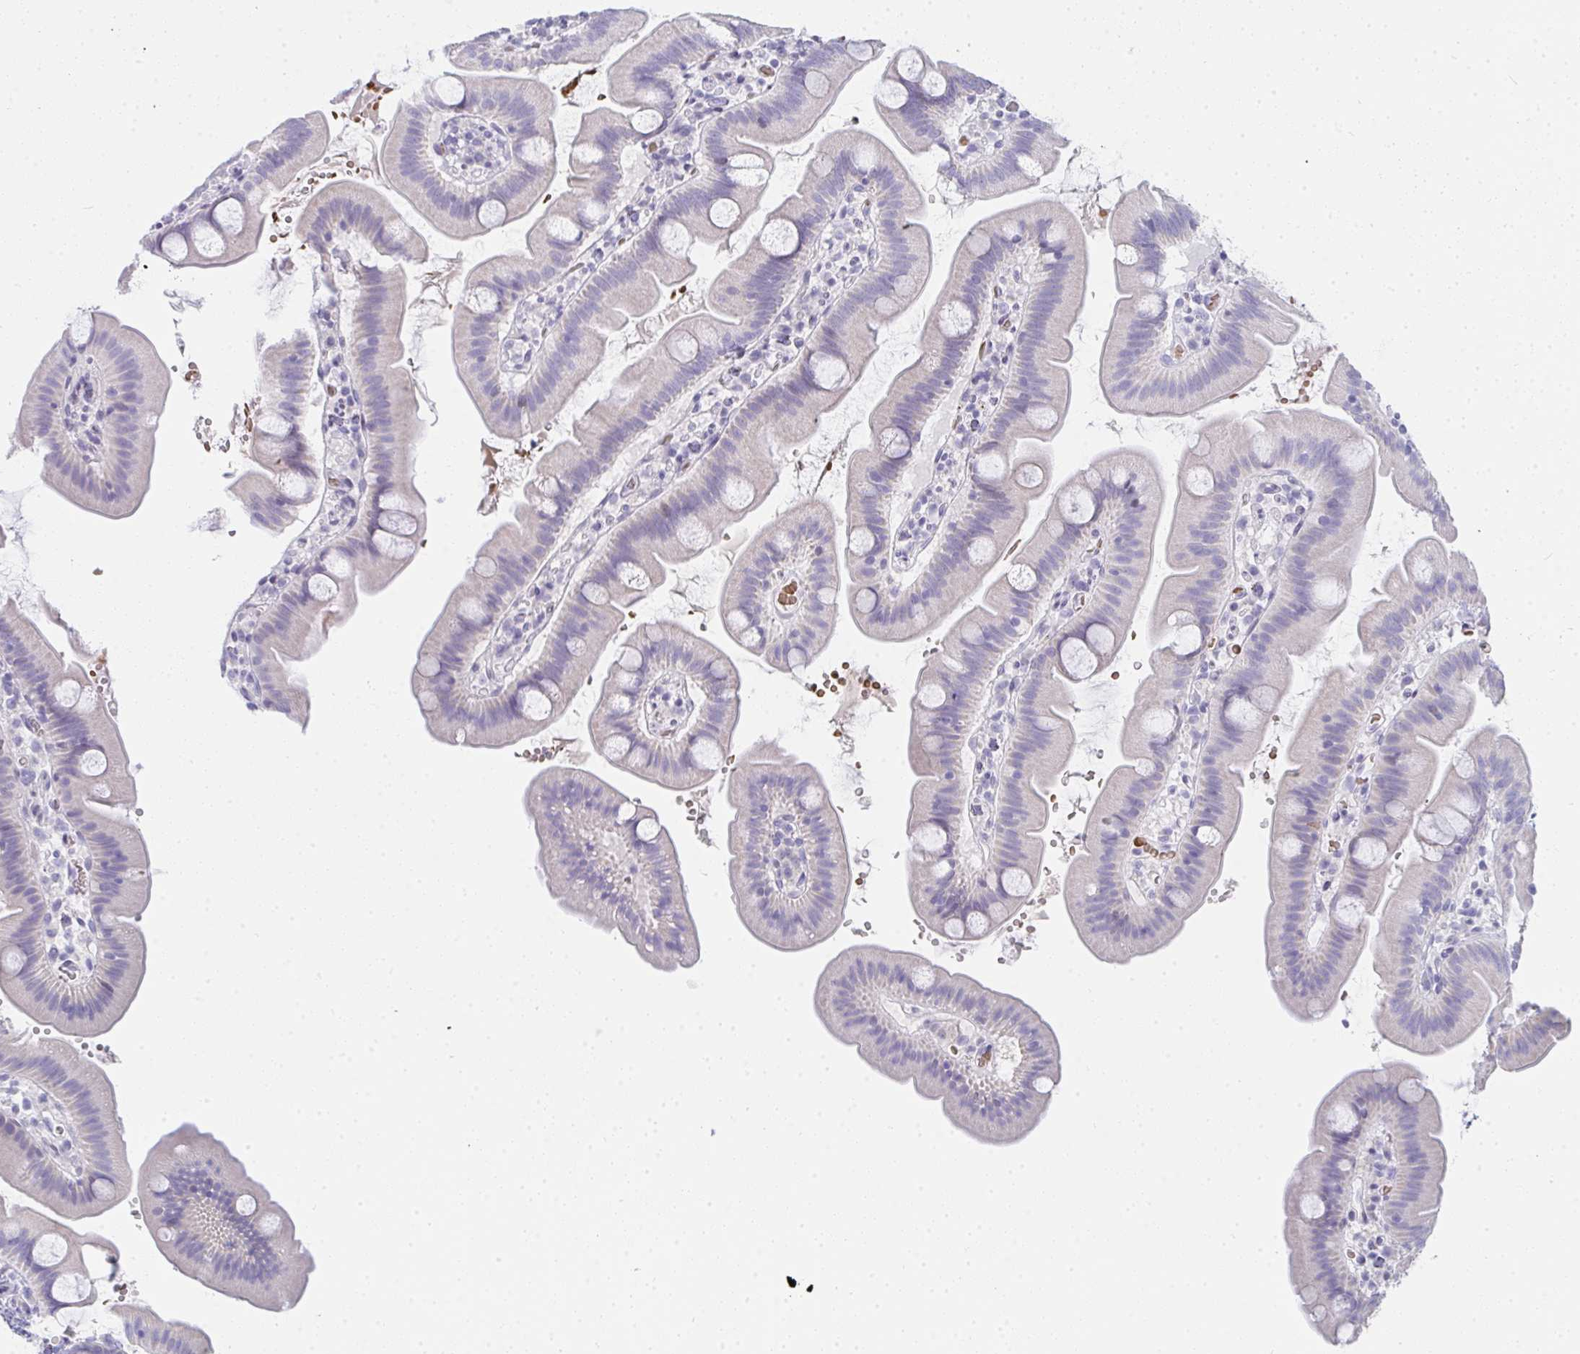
{"staining": {"intensity": "negative", "quantity": "none", "location": "none"}, "tissue": "small intestine", "cell_type": "Glandular cells", "image_type": "normal", "snomed": [{"axis": "morphology", "description": "Normal tissue, NOS"}, {"axis": "topography", "description": "Small intestine"}], "caption": "Immunohistochemistry (IHC) photomicrograph of normal small intestine: human small intestine stained with DAB demonstrates no significant protein staining in glandular cells. (Brightfield microscopy of DAB (3,3'-diaminobenzidine) immunohistochemistry (IHC) at high magnification).", "gene": "ZNF182", "patient": {"sex": "female", "age": 68}}